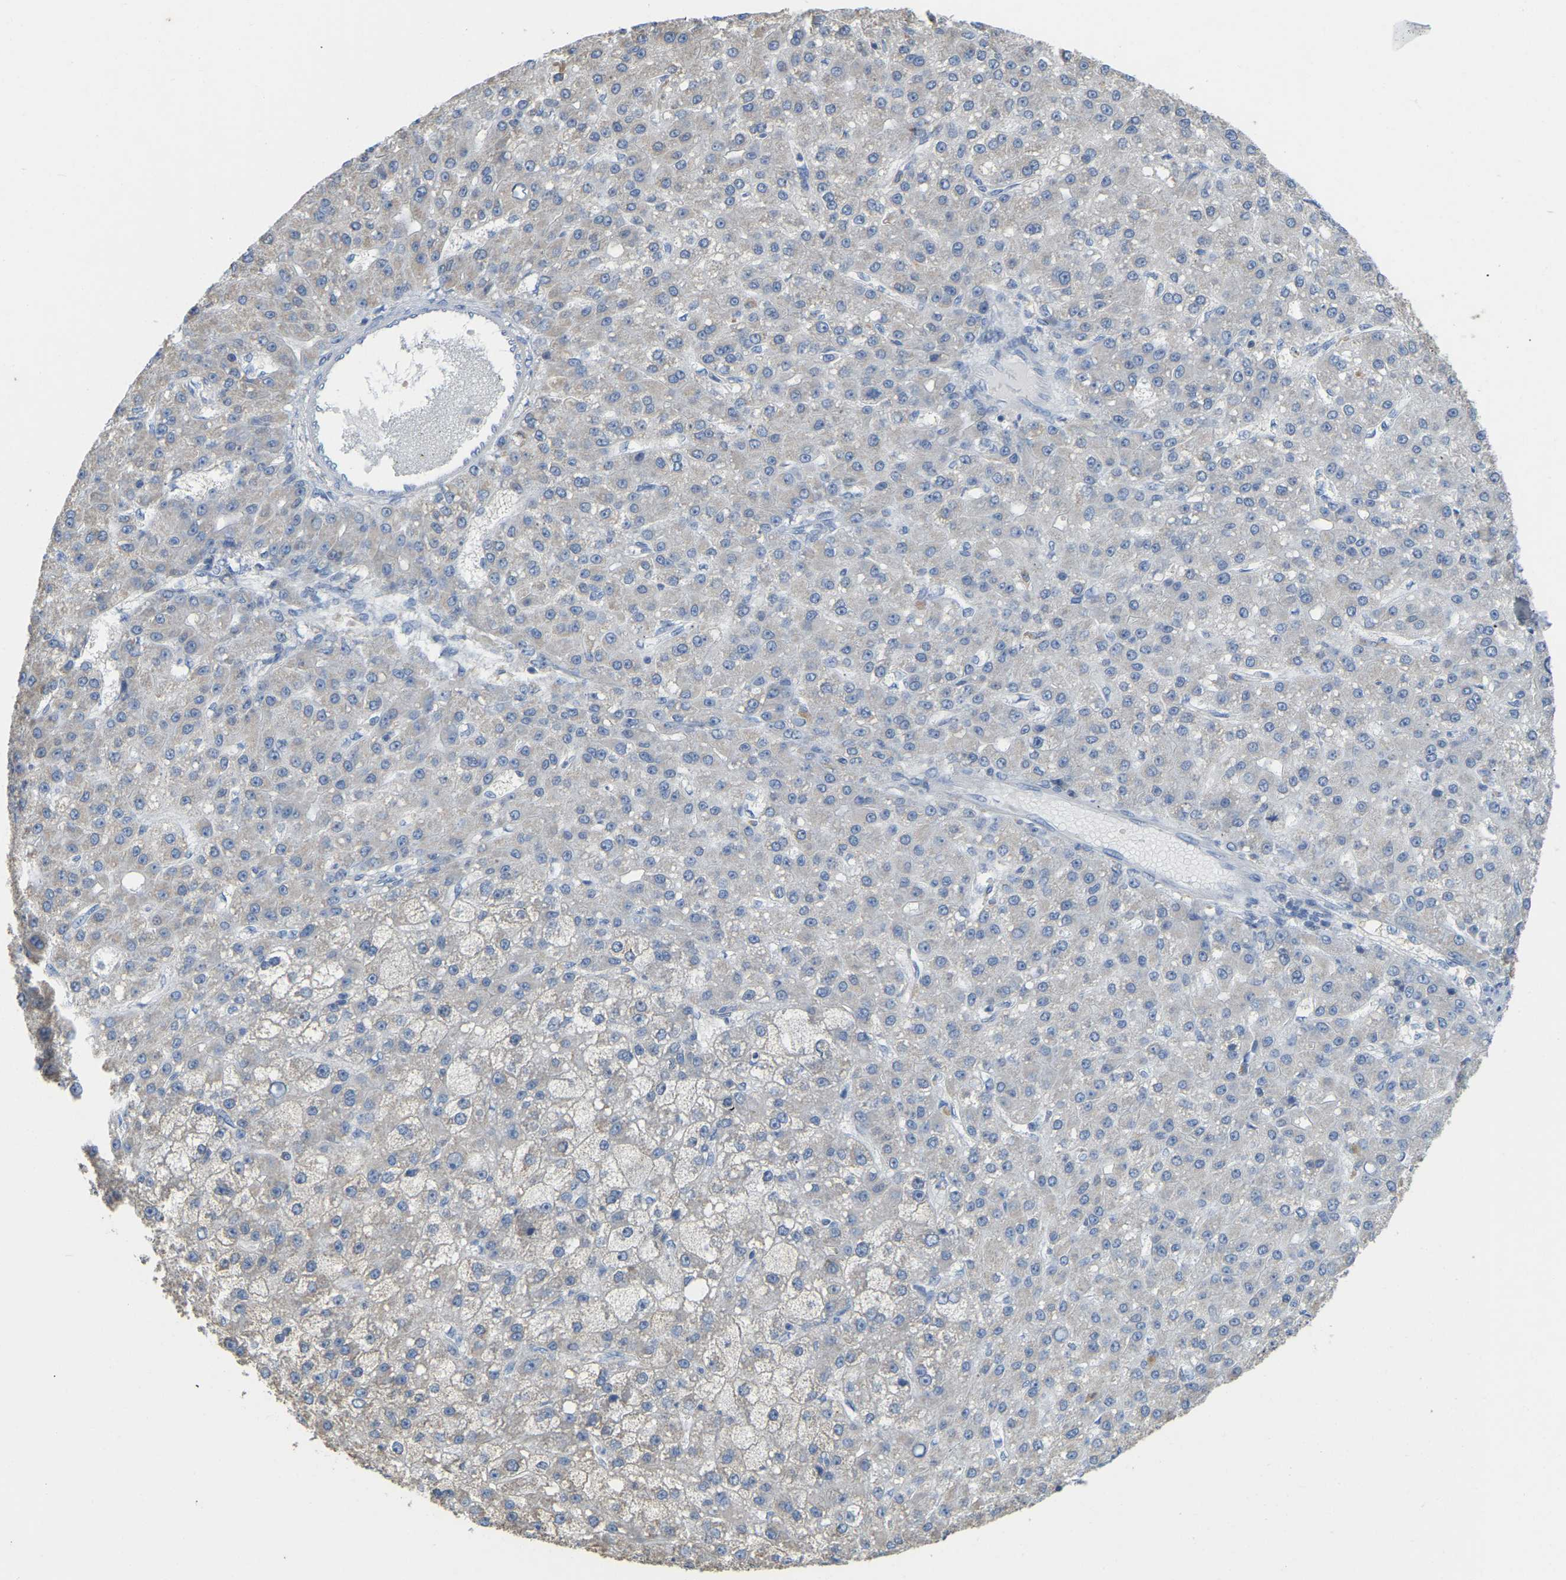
{"staining": {"intensity": "negative", "quantity": "none", "location": "none"}, "tissue": "liver cancer", "cell_type": "Tumor cells", "image_type": "cancer", "snomed": [{"axis": "morphology", "description": "Carcinoma, Hepatocellular, NOS"}, {"axis": "topography", "description": "Liver"}], "caption": "There is no significant positivity in tumor cells of liver cancer.", "gene": "SERPINB5", "patient": {"sex": "male", "age": 67}}